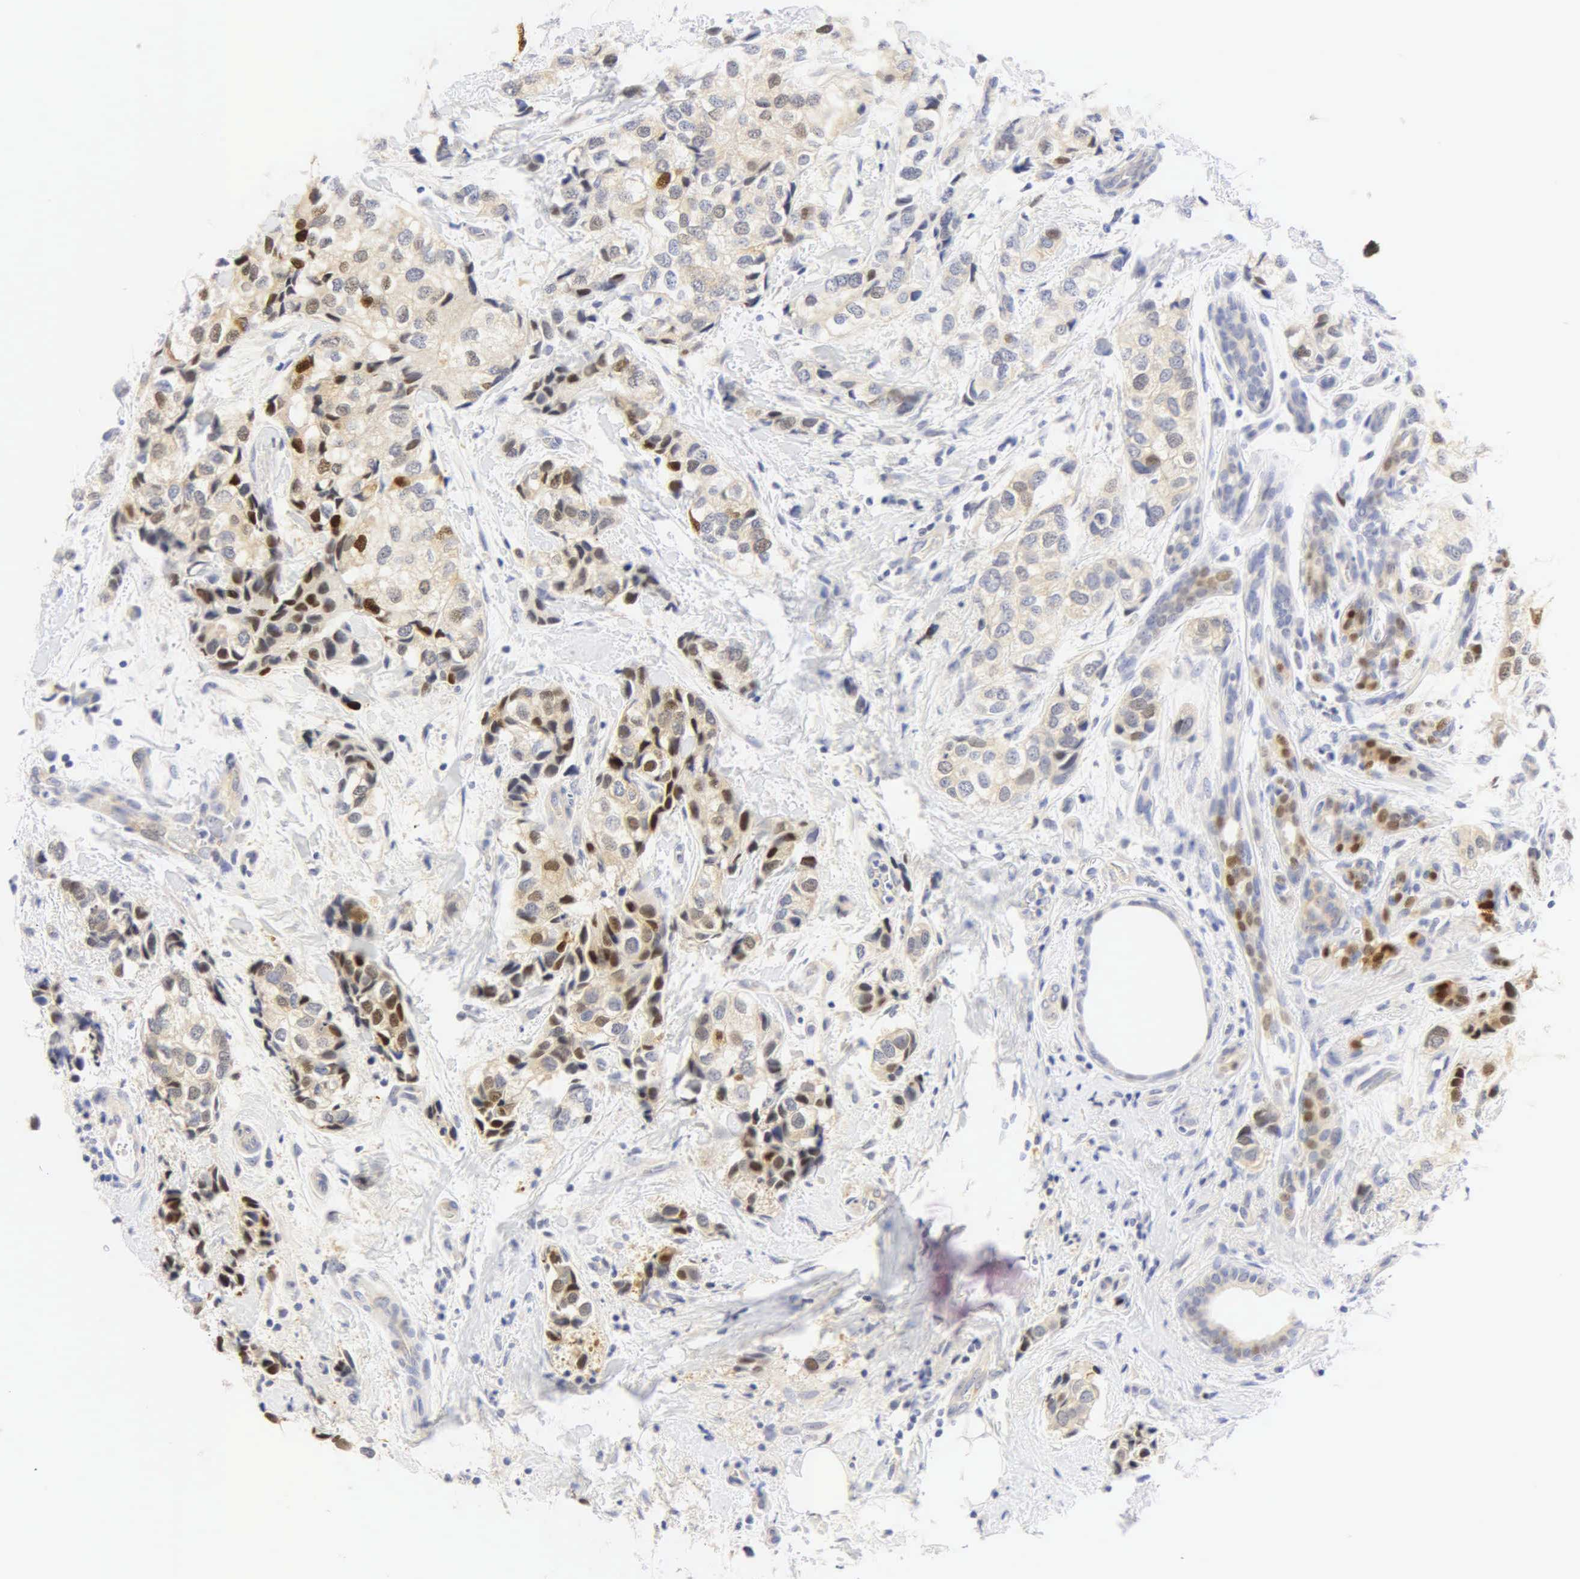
{"staining": {"intensity": "moderate", "quantity": "25%-75%", "location": "cytoplasmic/membranous,nuclear"}, "tissue": "breast cancer", "cell_type": "Tumor cells", "image_type": "cancer", "snomed": [{"axis": "morphology", "description": "Duct carcinoma"}, {"axis": "topography", "description": "Breast"}], "caption": "Immunohistochemistry of human intraductal carcinoma (breast) demonstrates medium levels of moderate cytoplasmic/membranous and nuclear staining in about 25%-75% of tumor cells. The protein of interest is shown in brown color, while the nuclei are stained blue.", "gene": "PGR", "patient": {"sex": "female", "age": 68}}